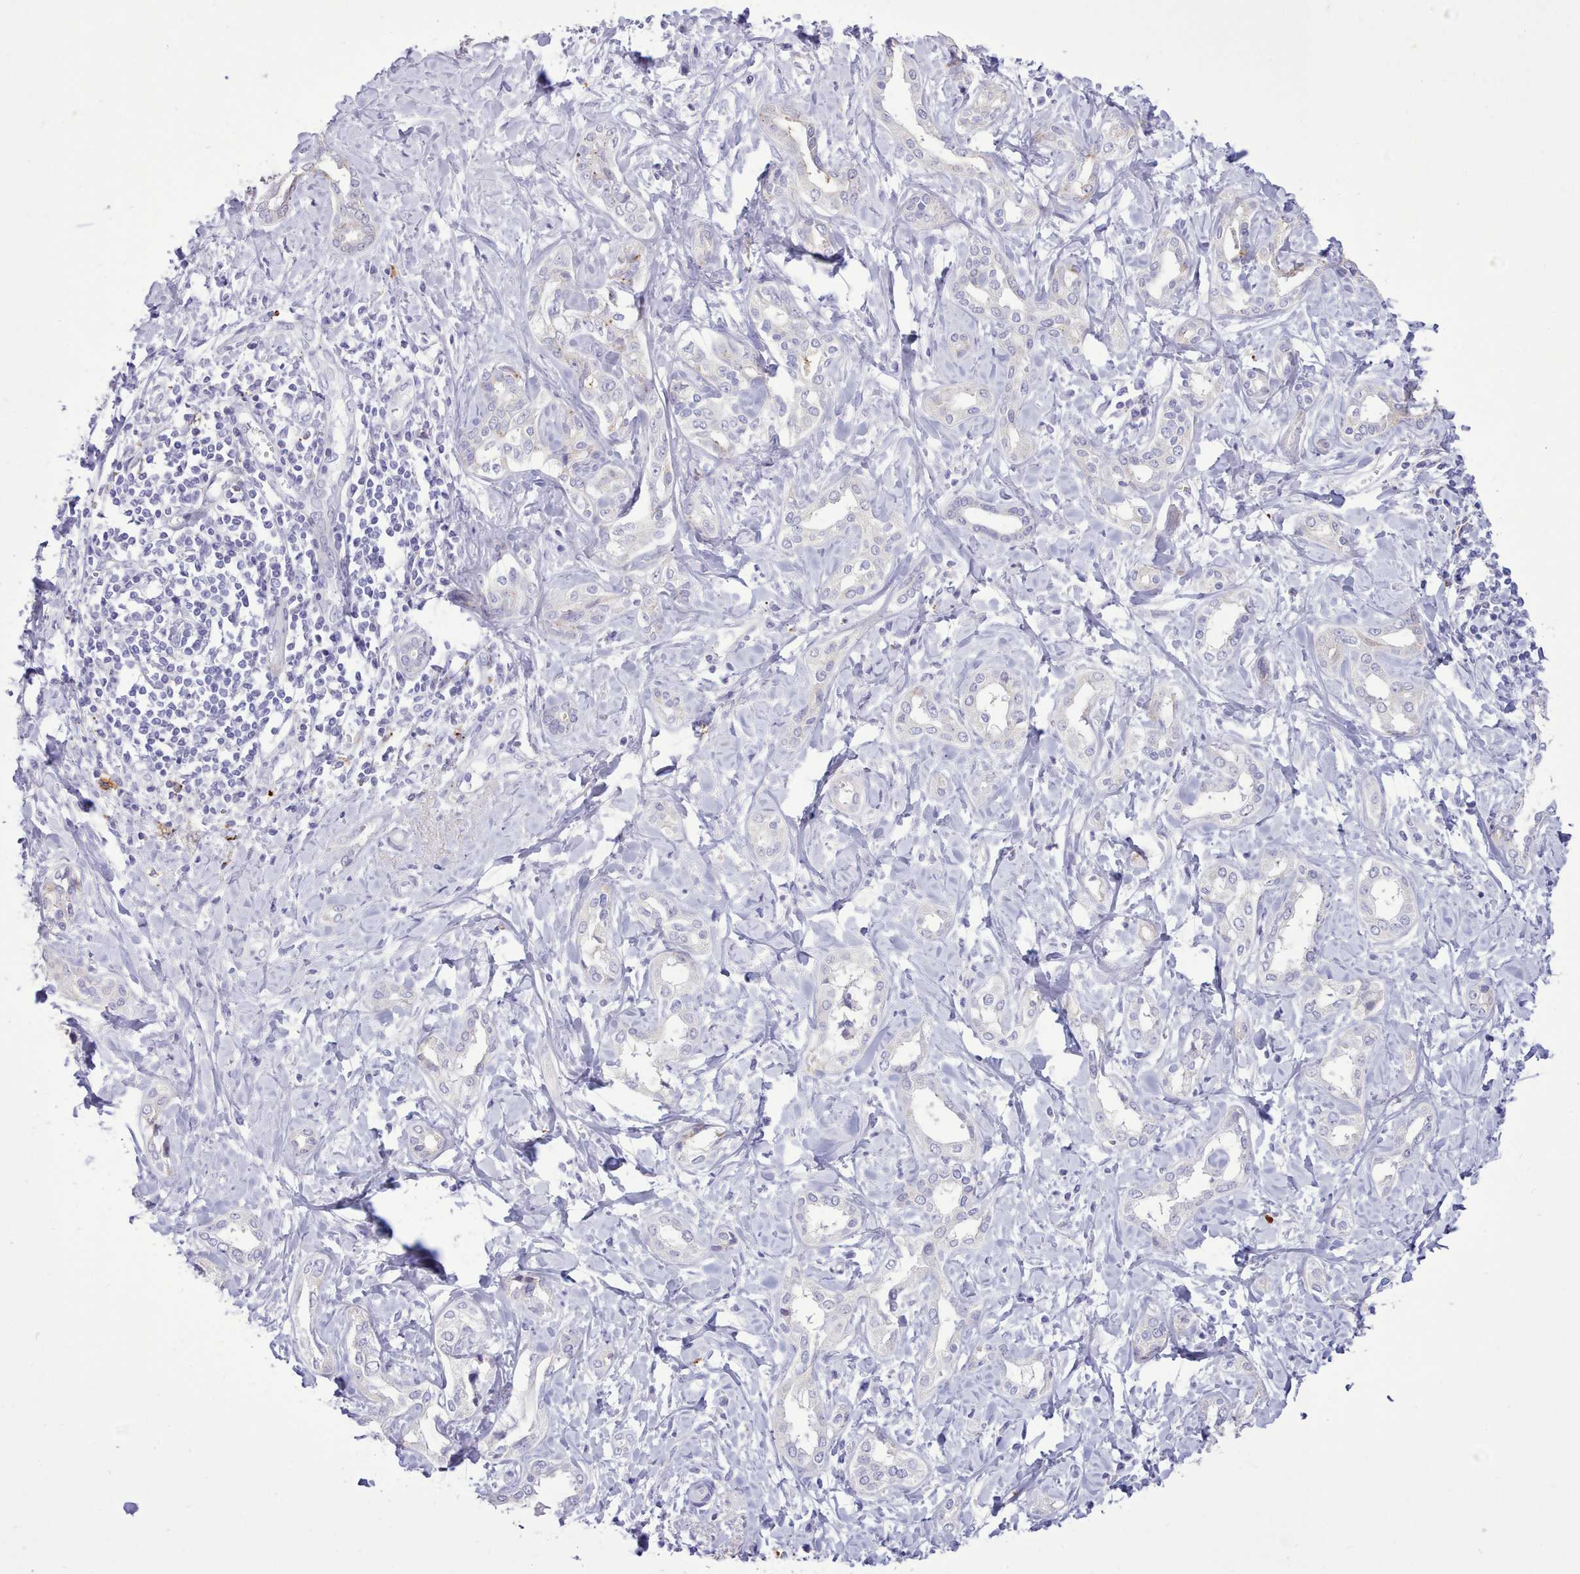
{"staining": {"intensity": "negative", "quantity": "none", "location": "none"}, "tissue": "liver cancer", "cell_type": "Tumor cells", "image_type": "cancer", "snomed": [{"axis": "morphology", "description": "Cholangiocarcinoma"}, {"axis": "topography", "description": "Liver"}], "caption": "An IHC photomicrograph of liver cancer (cholangiocarcinoma) is shown. There is no staining in tumor cells of liver cancer (cholangiocarcinoma).", "gene": "SRD5A1", "patient": {"sex": "female", "age": 77}}